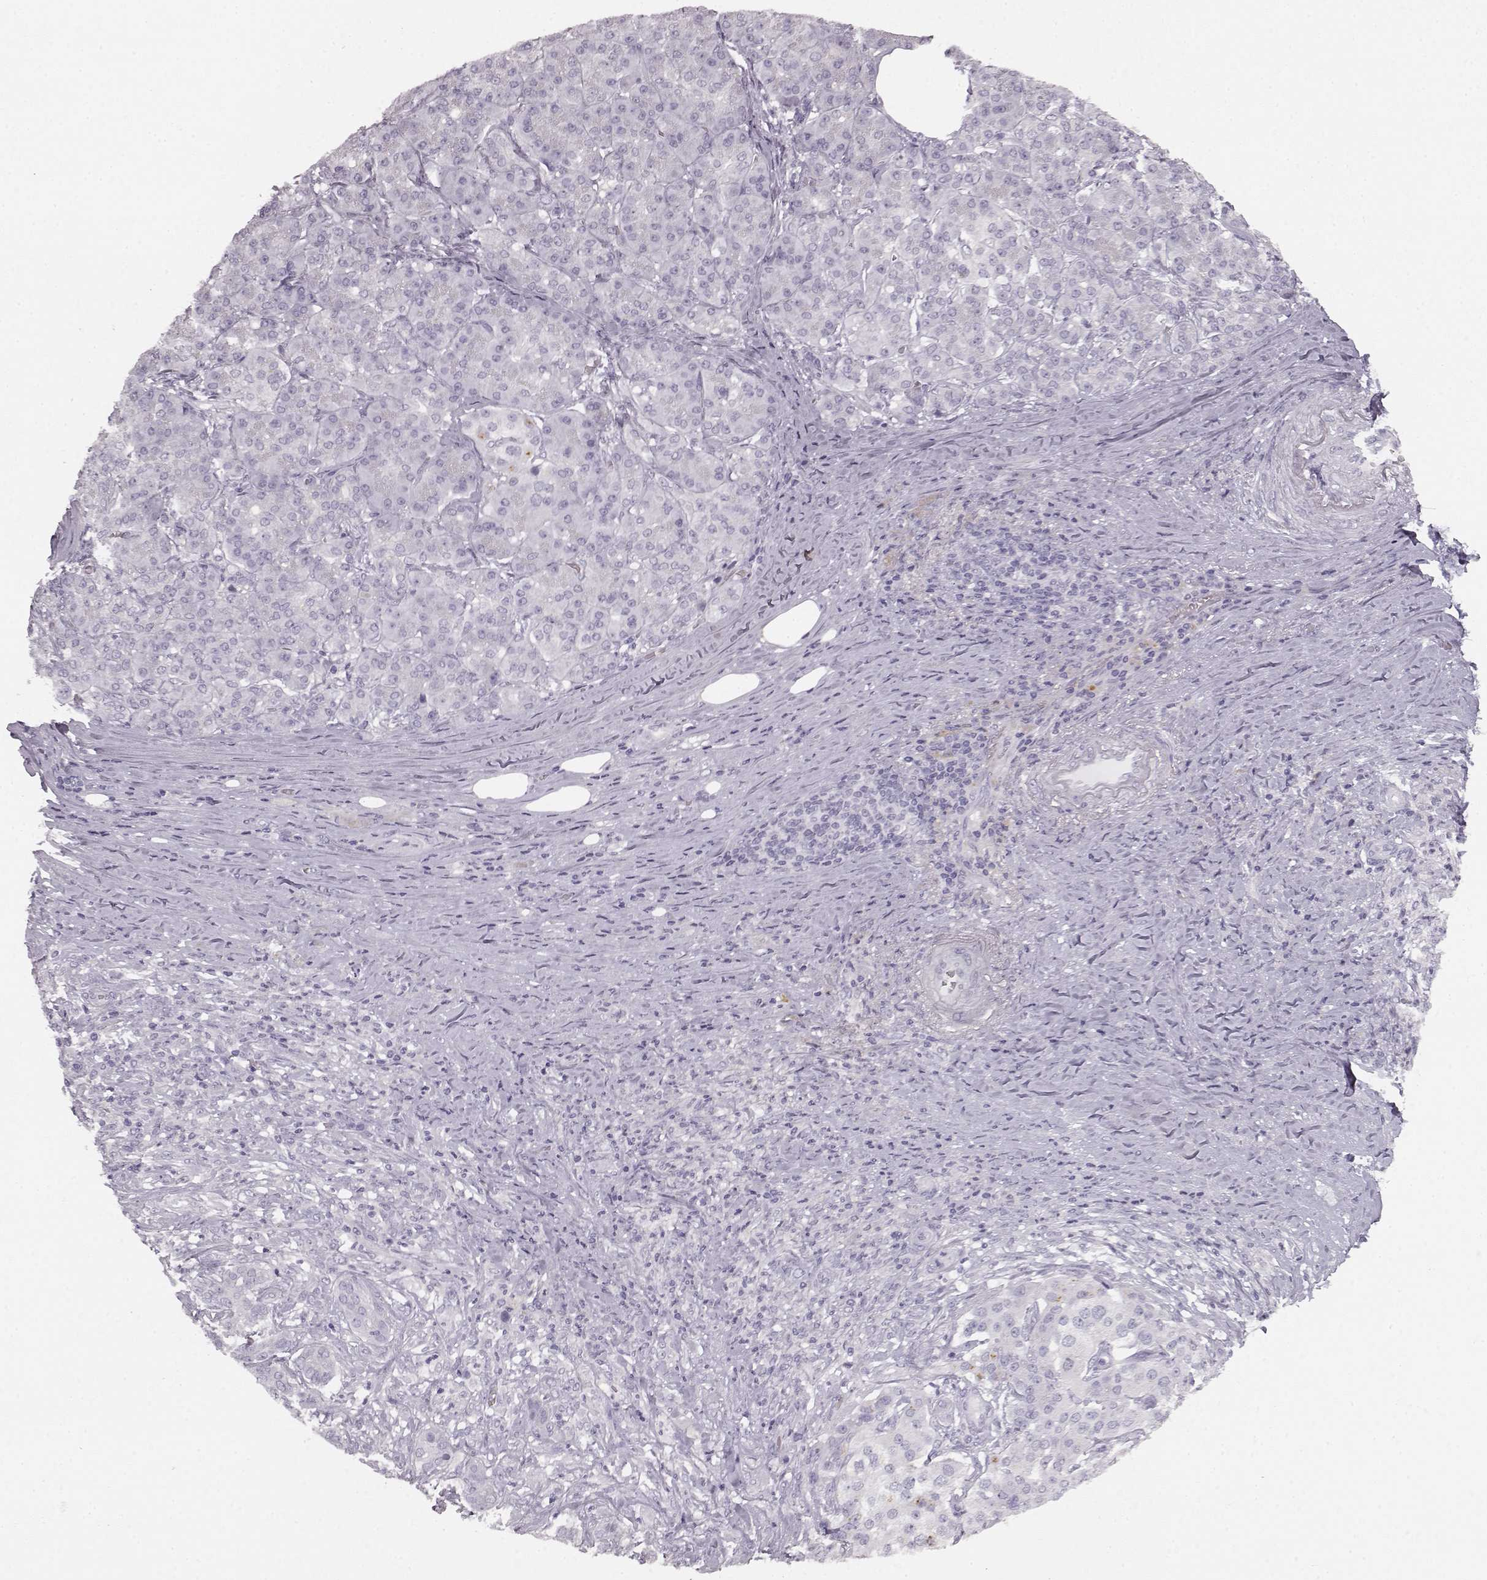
{"staining": {"intensity": "negative", "quantity": "none", "location": "none"}, "tissue": "pancreatic cancer", "cell_type": "Tumor cells", "image_type": "cancer", "snomed": [{"axis": "morphology", "description": "Normal tissue, NOS"}, {"axis": "morphology", "description": "Inflammation, NOS"}, {"axis": "morphology", "description": "Adenocarcinoma, NOS"}, {"axis": "topography", "description": "Pancreas"}], "caption": "This is a micrograph of IHC staining of pancreatic cancer (adenocarcinoma), which shows no positivity in tumor cells.", "gene": "KIAA0319", "patient": {"sex": "male", "age": 57}}